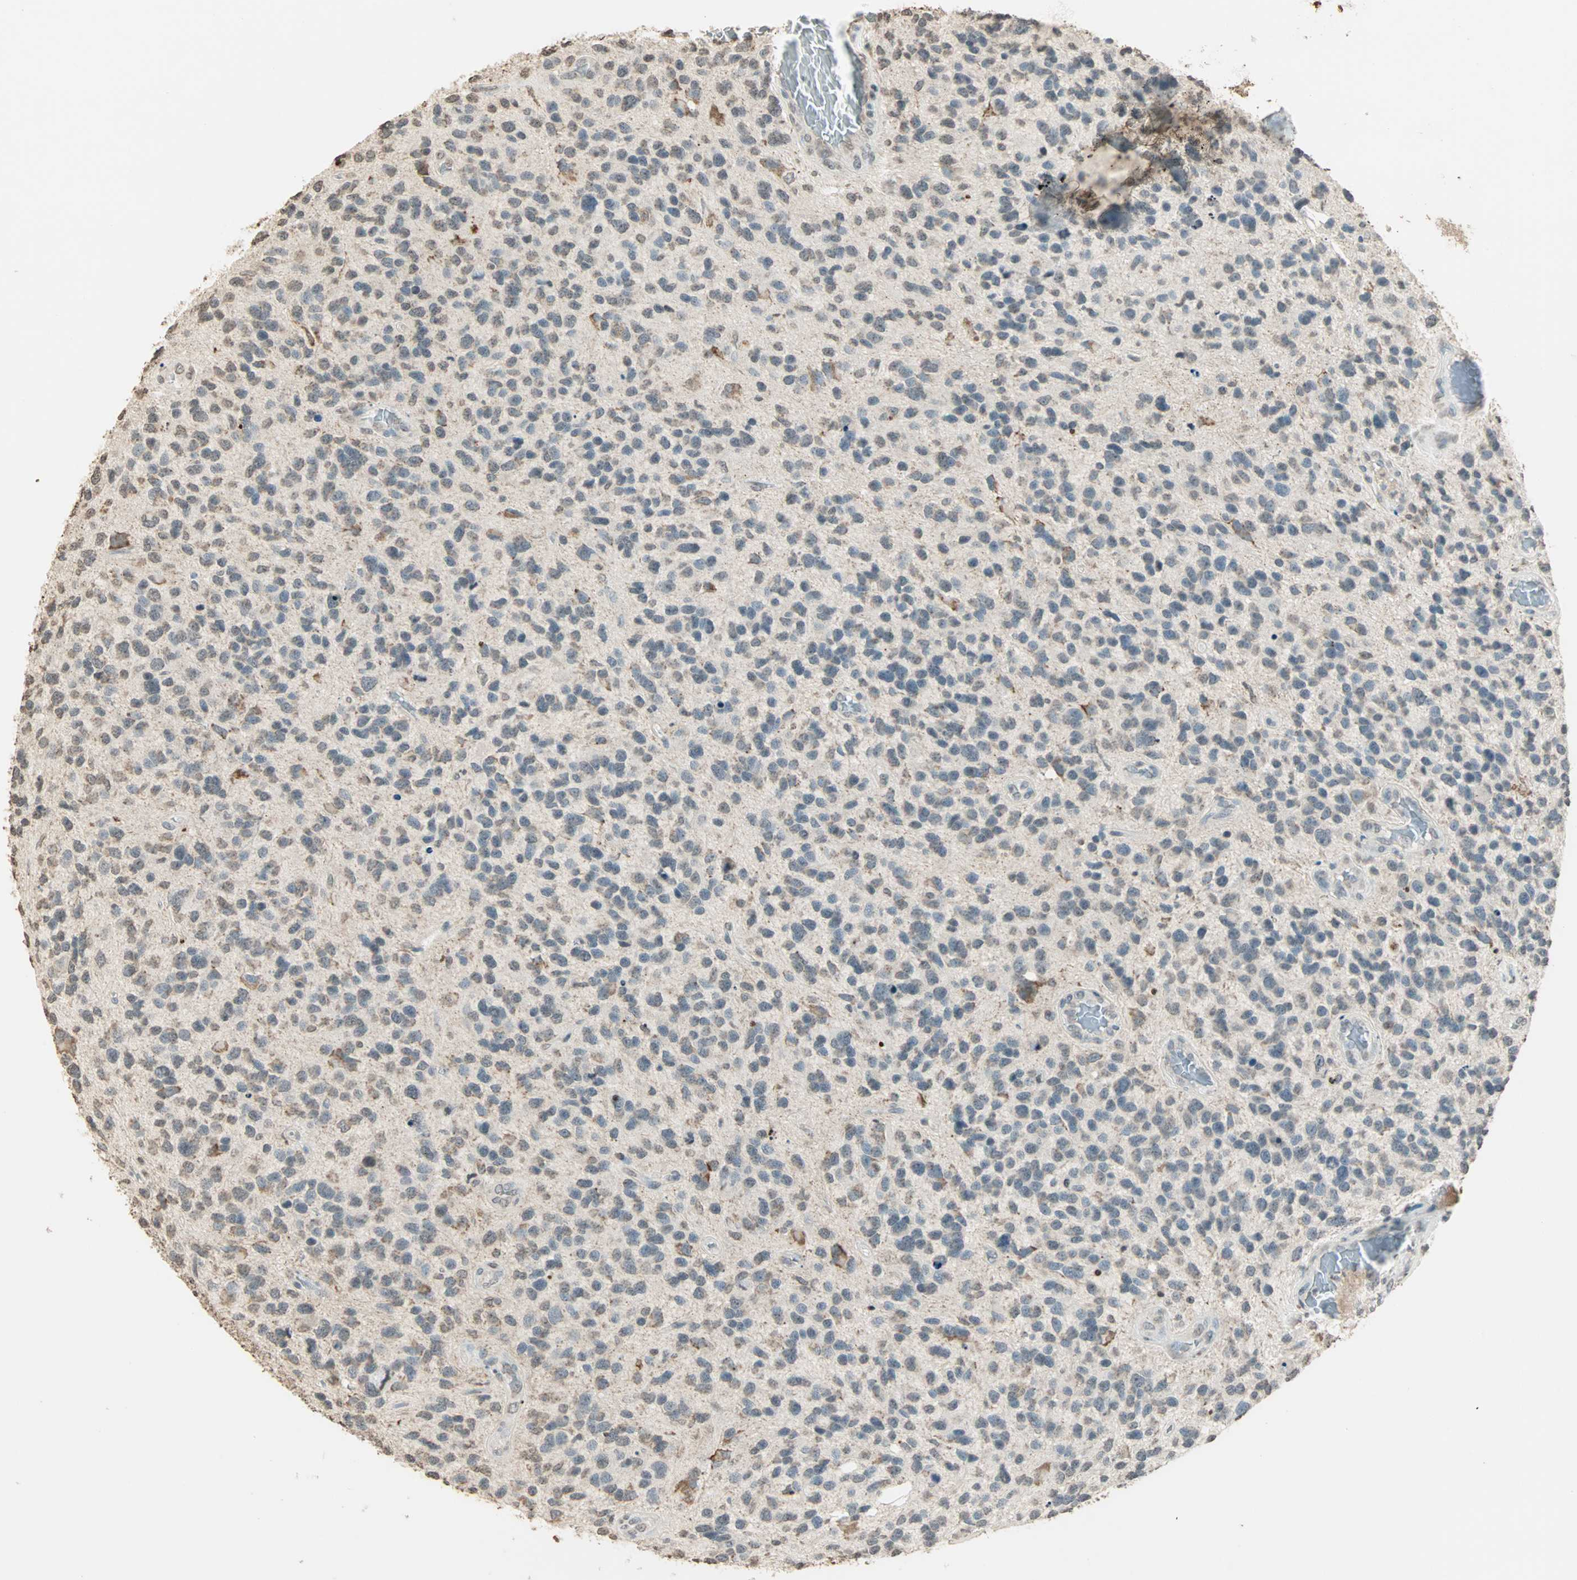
{"staining": {"intensity": "weak", "quantity": "<25%", "location": "cytoplasmic/membranous,nuclear"}, "tissue": "glioma", "cell_type": "Tumor cells", "image_type": "cancer", "snomed": [{"axis": "morphology", "description": "Glioma, malignant, High grade"}, {"axis": "topography", "description": "Brain"}], "caption": "A histopathology image of human high-grade glioma (malignant) is negative for staining in tumor cells. (DAB immunohistochemistry (IHC) visualized using brightfield microscopy, high magnification).", "gene": "PRELID1", "patient": {"sex": "female", "age": 58}}